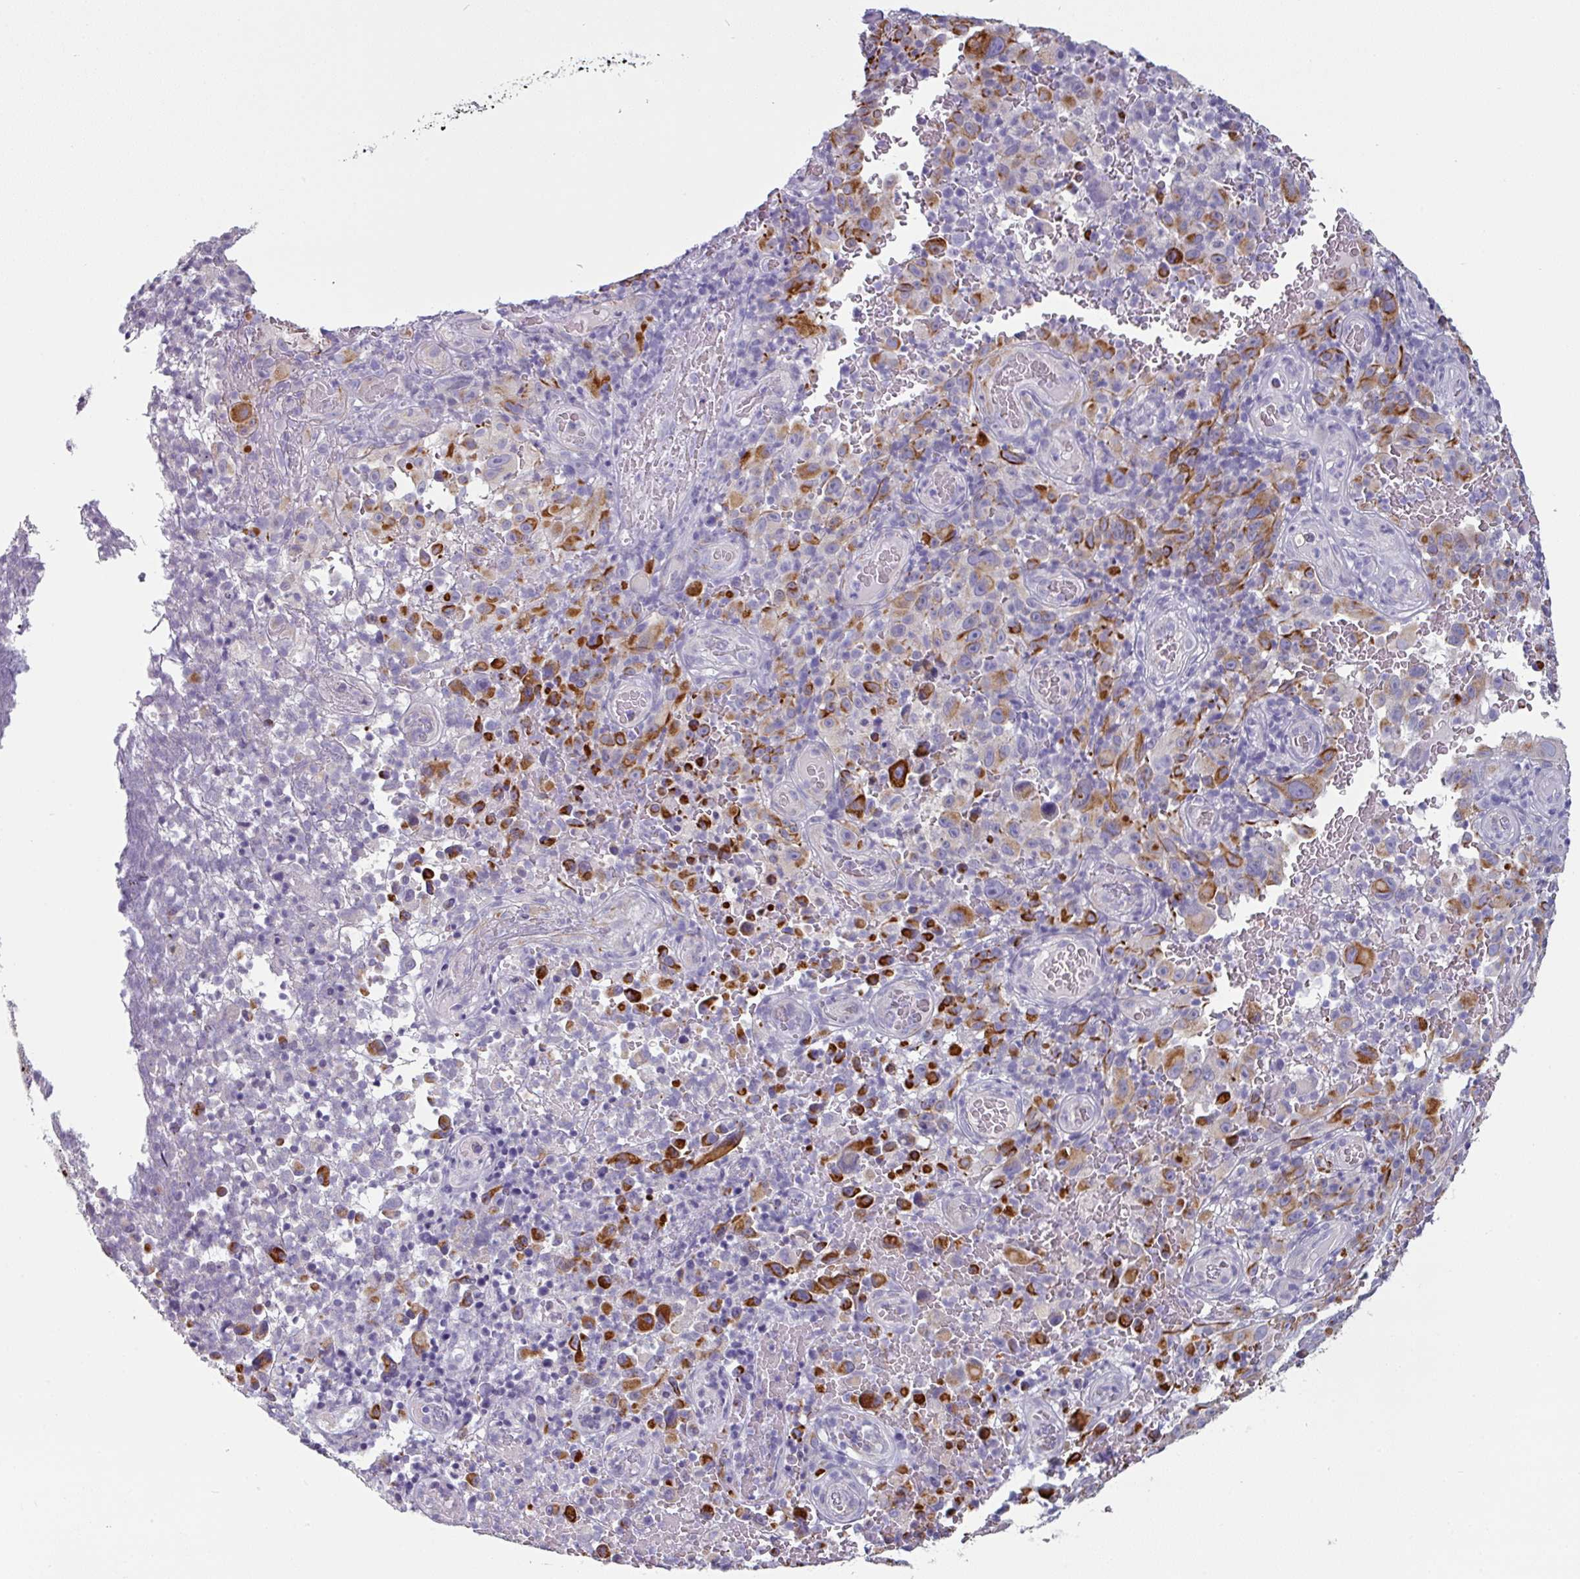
{"staining": {"intensity": "strong", "quantity": "<25%", "location": "cytoplasmic/membranous"}, "tissue": "melanoma", "cell_type": "Tumor cells", "image_type": "cancer", "snomed": [{"axis": "morphology", "description": "Malignant melanoma, NOS"}, {"axis": "topography", "description": "Skin"}], "caption": "Protein expression analysis of melanoma displays strong cytoplasmic/membranous expression in about <25% of tumor cells.", "gene": "SLC17A7", "patient": {"sex": "female", "age": 82}}